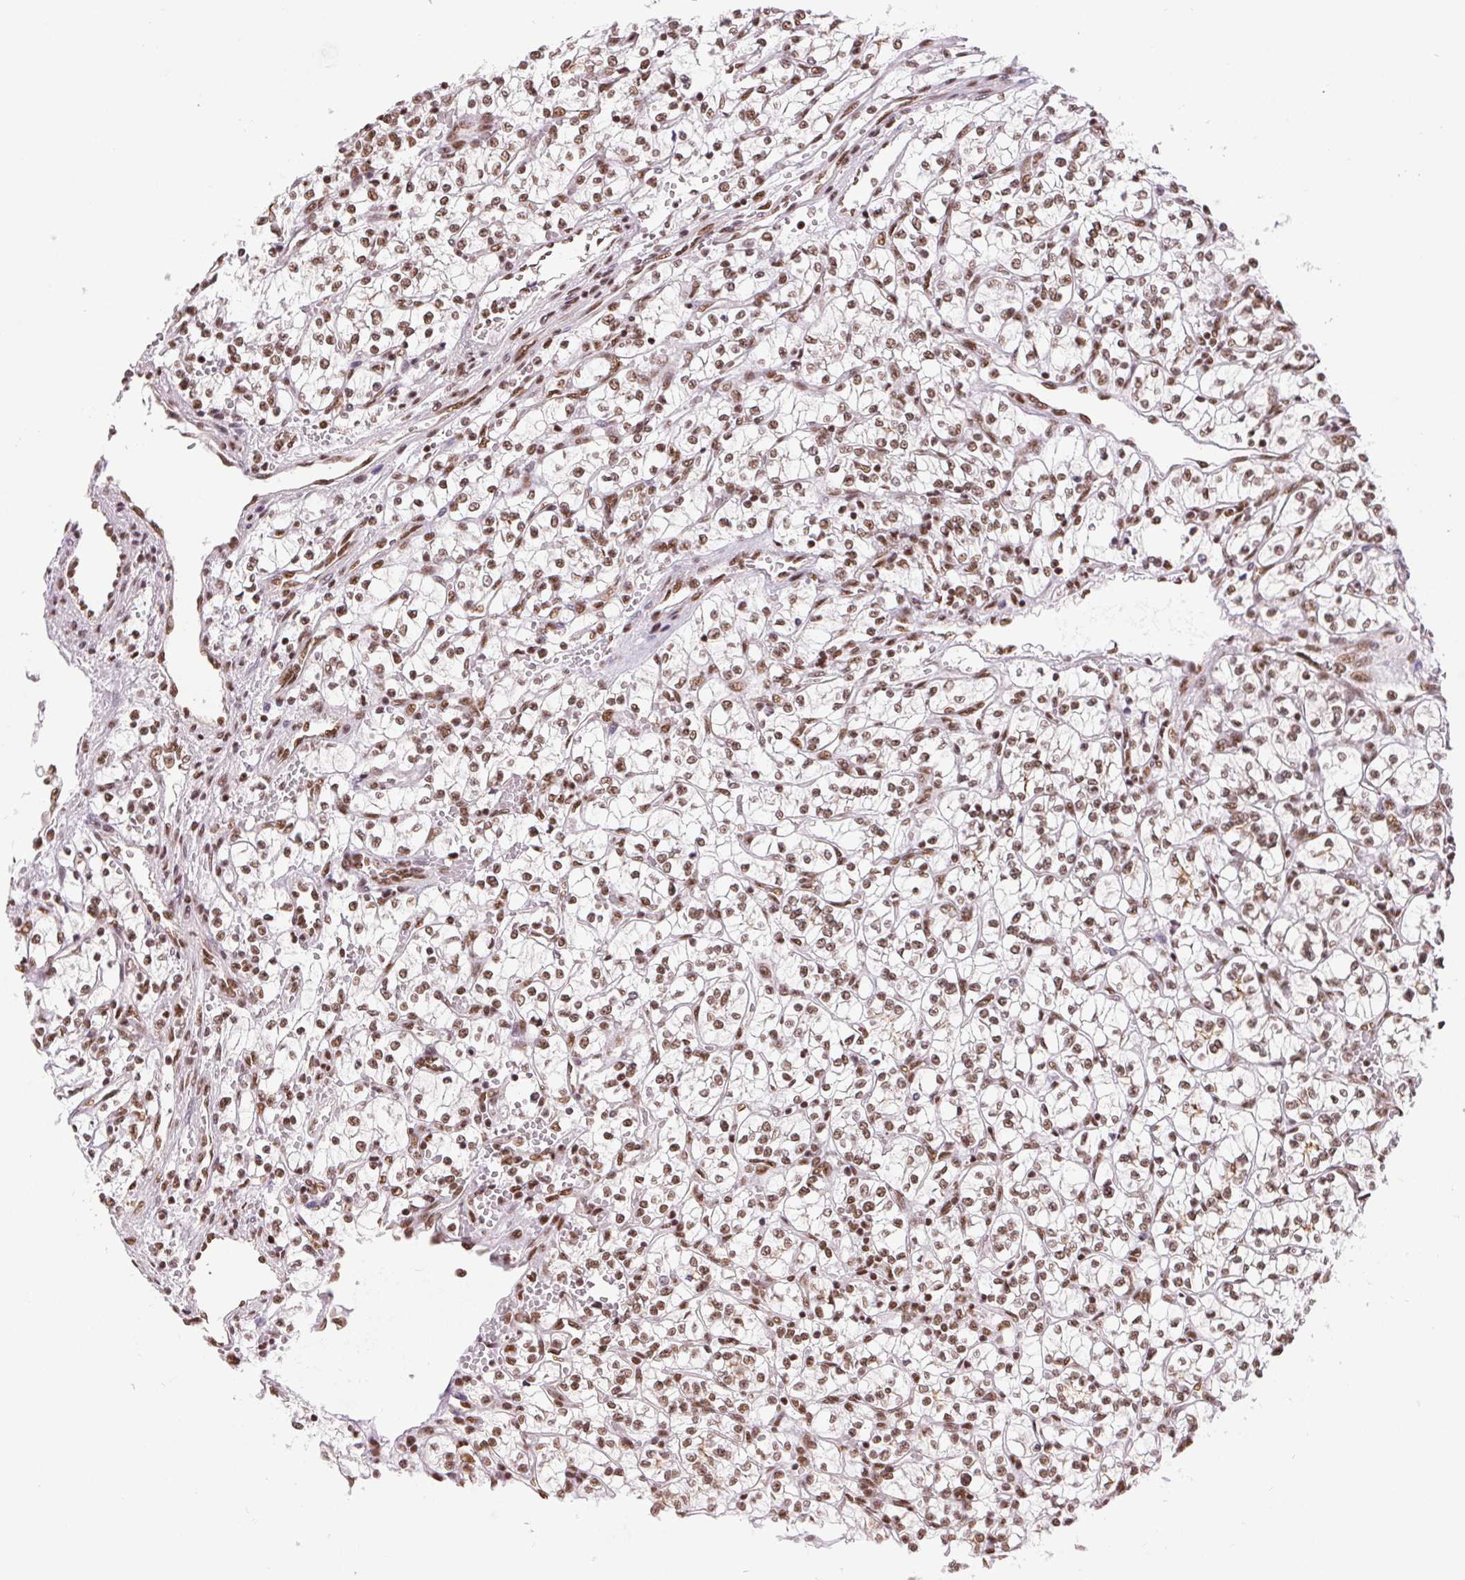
{"staining": {"intensity": "moderate", "quantity": ">75%", "location": "nuclear"}, "tissue": "renal cancer", "cell_type": "Tumor cells", "image_type": "cancer", "snomed": [{"axis": "morphology", "description": "Adenocarcinoma, NOS"}, {"axis": "topography", "description": "Kidney"}], "caption": "IHC micrograph of neoplastic tissue: renal cancer stained using immunohistochemistry (IHC) demonstrates medium levels of moderate protein expression localized specifically in the nuclear of tumor cells, appearing as a nuclear brown color.", "gene": "IK", "patient": {"sex": "female", "age": 64}}